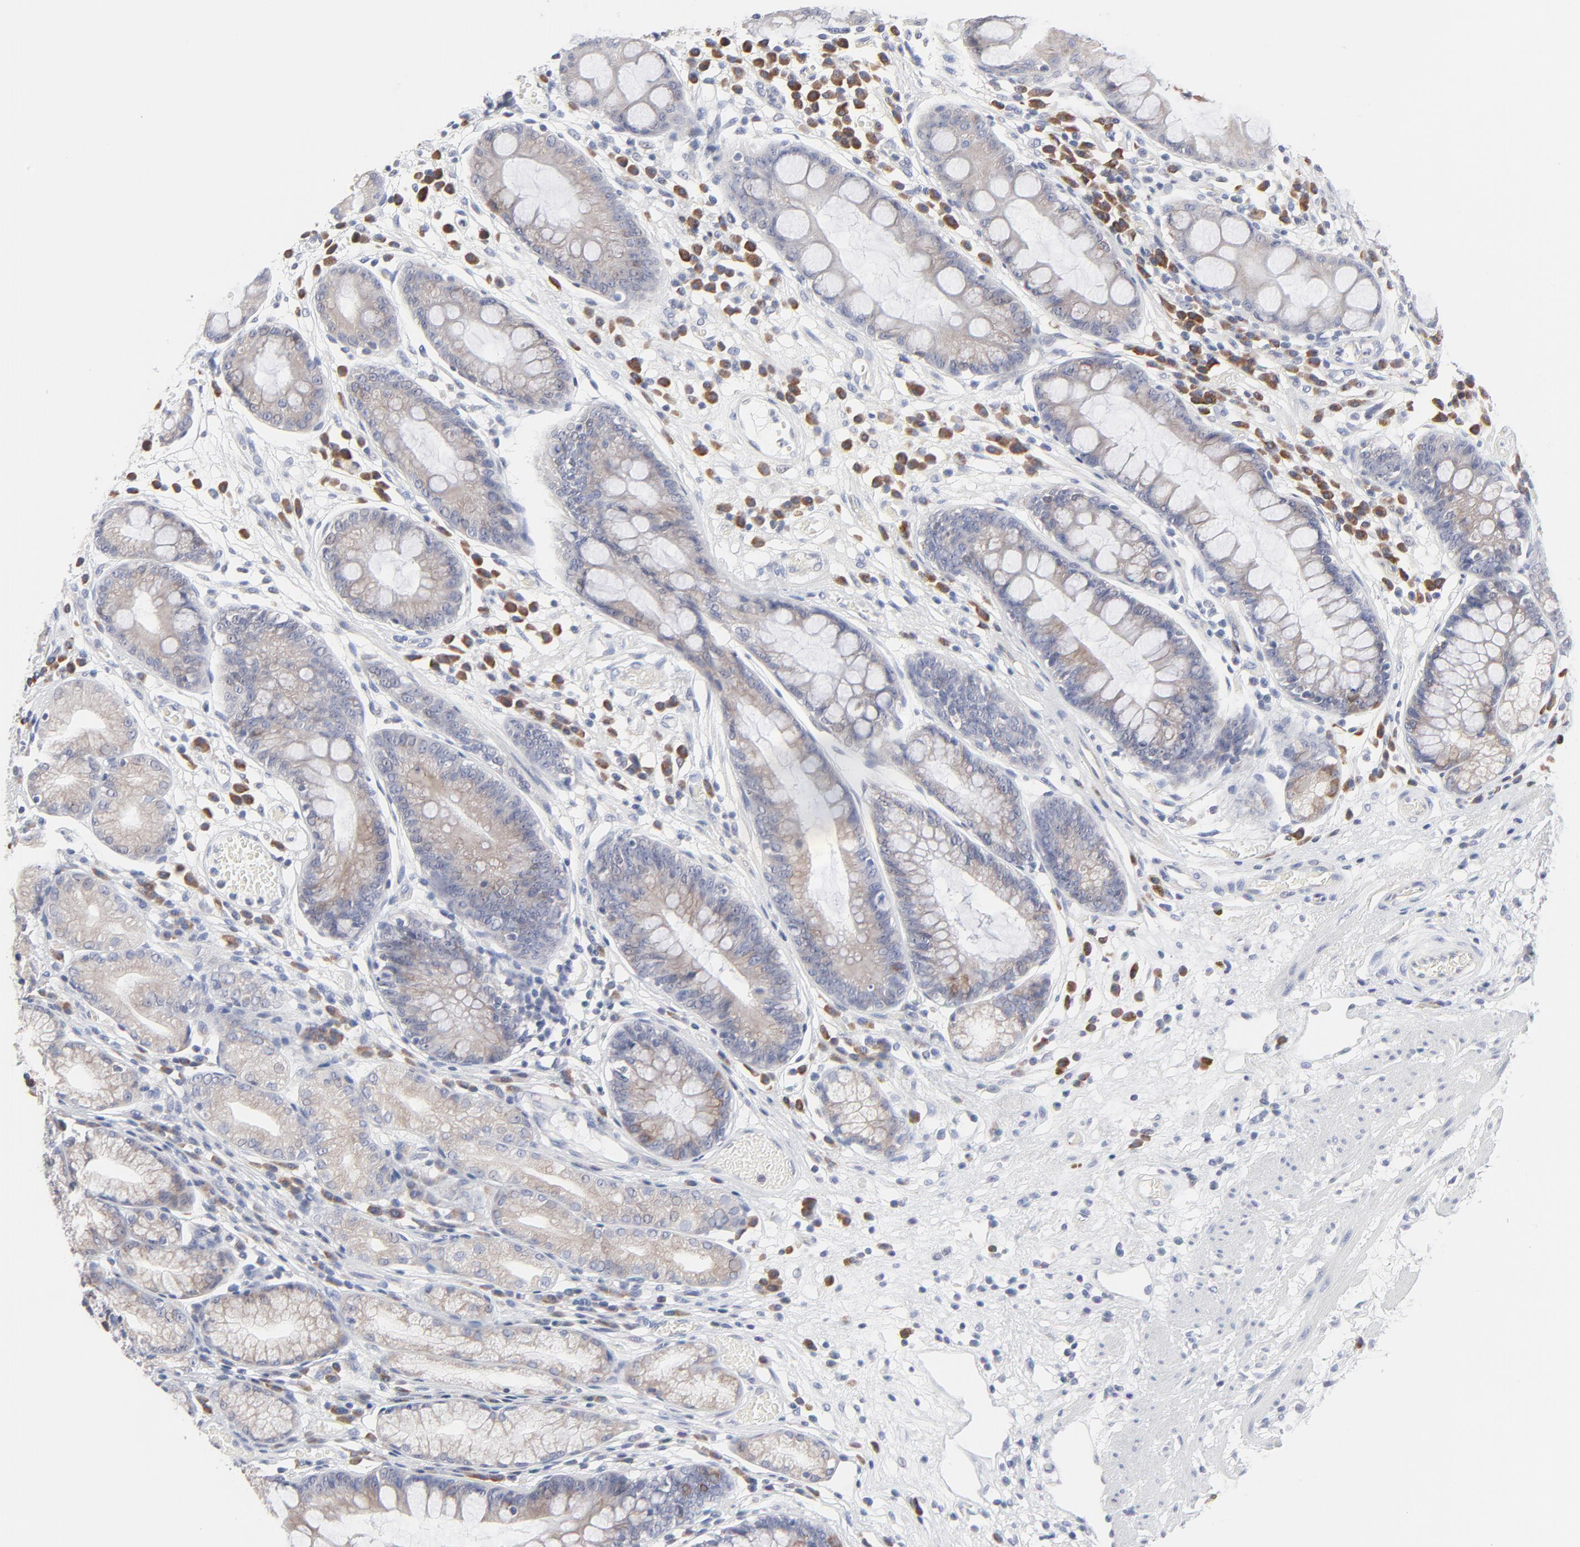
{"staining": {"intensity": "moderate", "quantity": ">75%", "location": "cytoplasmic/membranous"}, "tissue": "stomach", "cell_type": "Glandular cells", "image_type": "normal", "snomed": [{"axis": "morphology", "description": "Normal tissue, NOS"}, {"axis": "morphology", "description": "Inflammation, NOS"}, {"axis": "topography", "description": "Stomach, lower"}], "caption": "IHC image of normal stomach stained for a protein (brown), which demonstrates medium levels of moderate cytoplasmic/membranous positivity in about >75% of glandular cells.", "gene": "TRIM22", "patient": {"sex": "male", "age": 59}}